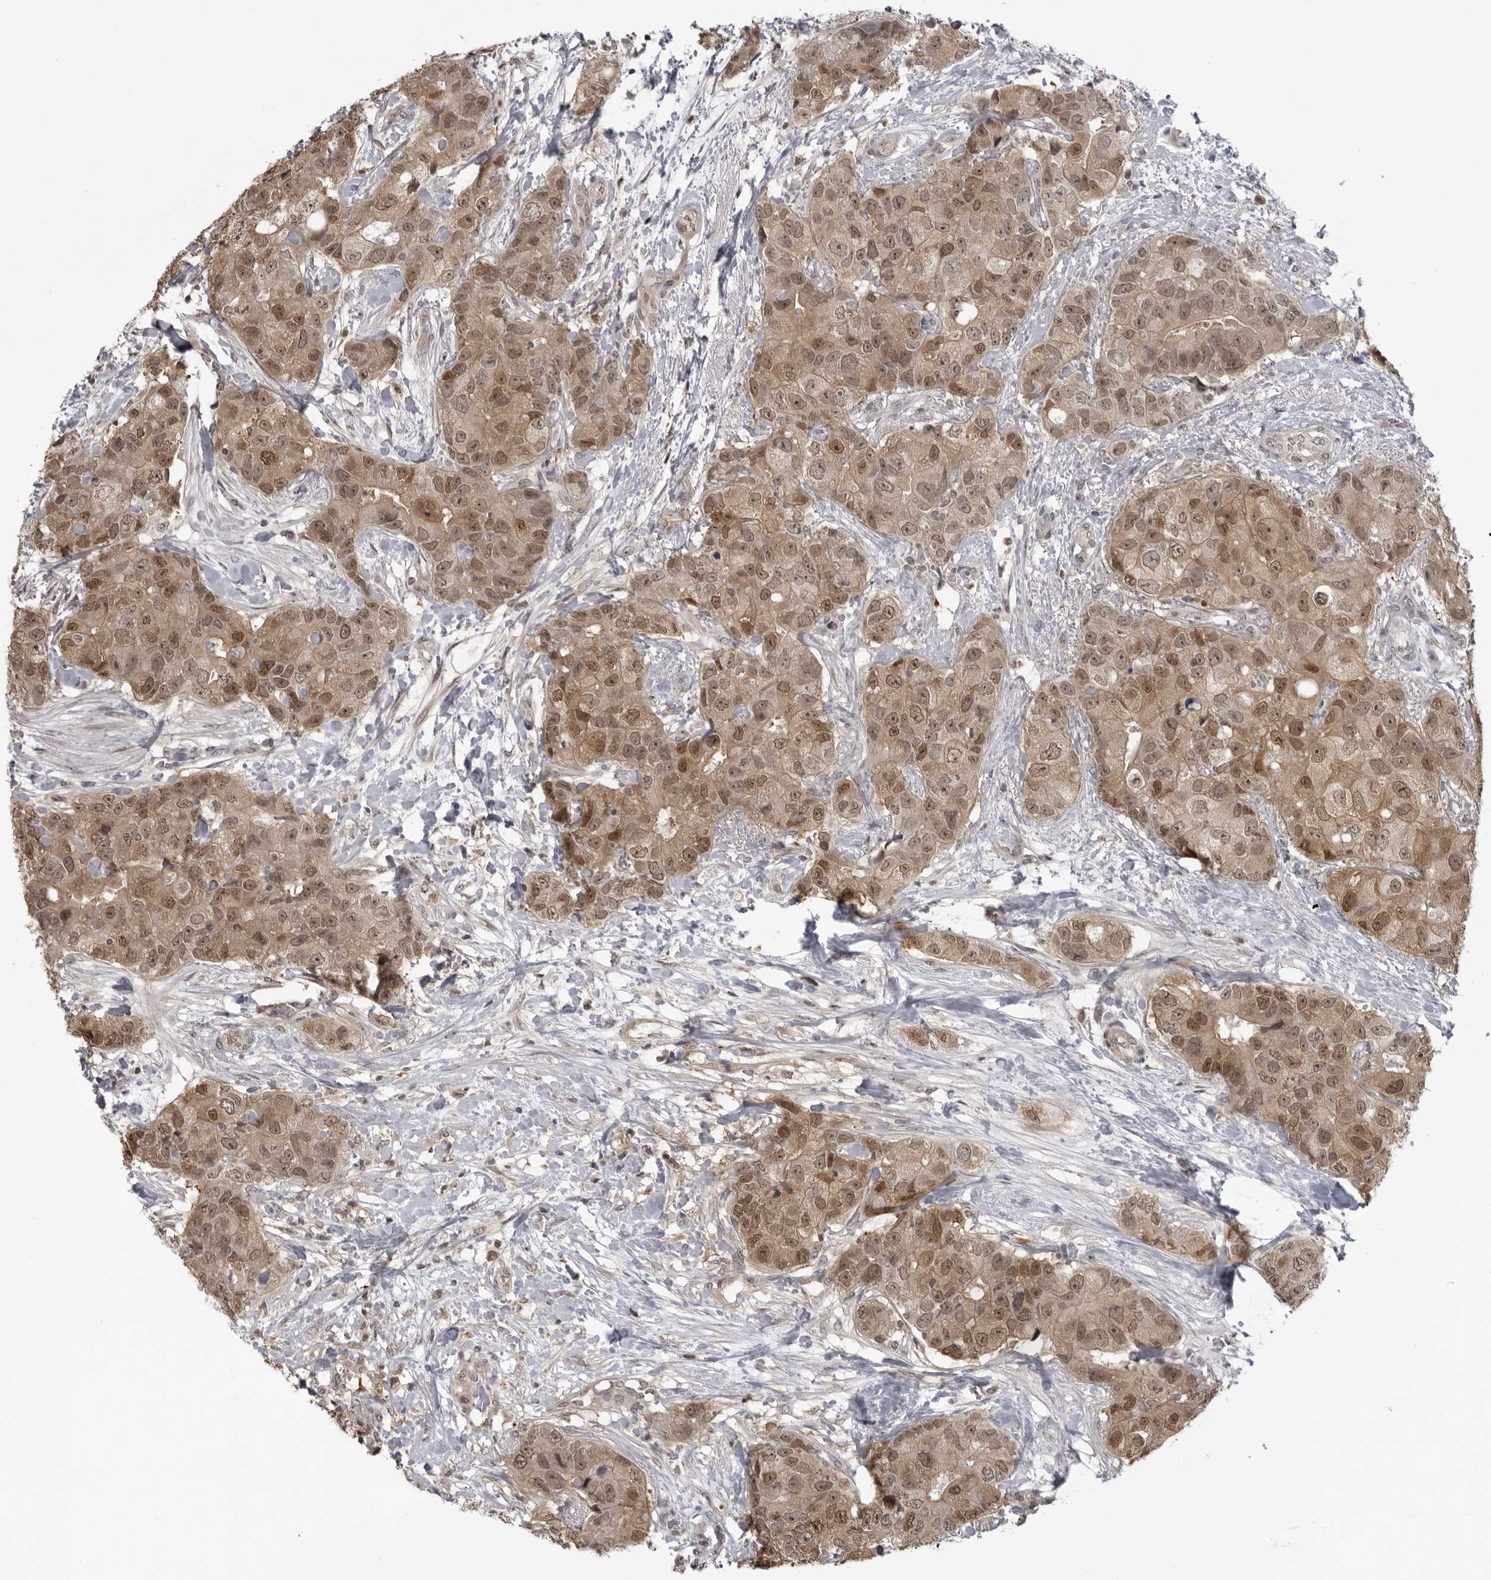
{"staining": {"intensity": "moderate", "quantity": ">75%", "location": "cytoplasmic/membranous,nuclear"}, "tissue": "breast cancer", "cell_type": "Tumor cells", "image_type": "cancer", "snomed": [{"axis": "morphology", "description": "Duct carcinoma"}, {"axis": "topography", "description": "Breast"}], "caption": "DAB (3,3'-diaminobenzidine) immunohistochemical staining of intraductal carcinoma (breast) displays moderate cytoplasmic/membranous and nuclear protein staining in approximately >75% of tumor cells.", "gene": "PDCL3", "patient": {"sex": "female", "age": 62}}